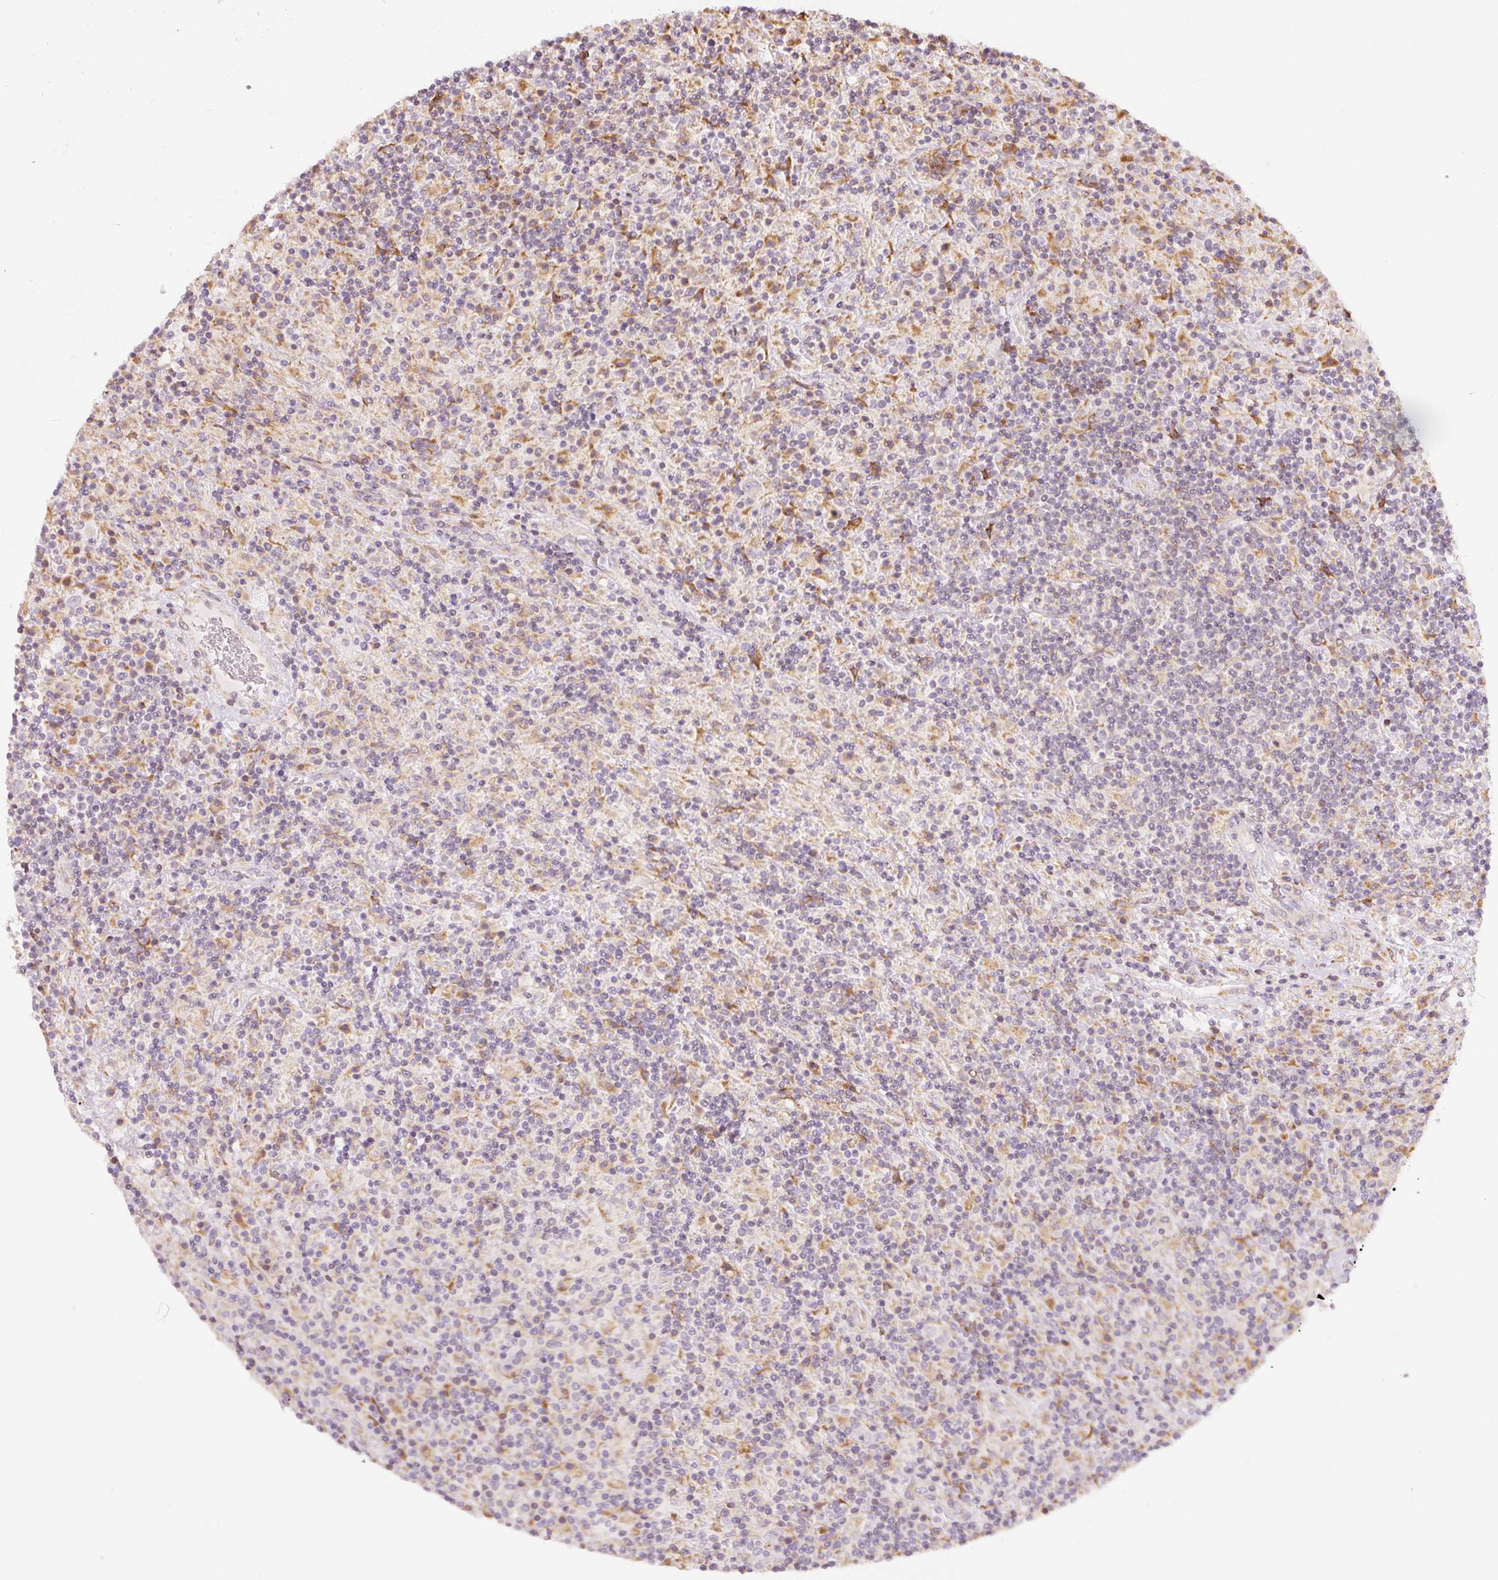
{"staining": {"intensity": "negative", "quantity": "none", "location": "none"}, "tissue": "lymphoma", "cell_type": "Tumor cells", "image_type": "cancer", "snomed": [{"axis": "morphology", "description": "Hodgkin's disease, NOS"}, {"axis": "topography", "description": "Lymph node"}], "caption": "Tumor cells show no significant staining in lymphoma.", "gene": "SNAPC5", "patient": {"sex": "male", "age": 70}}